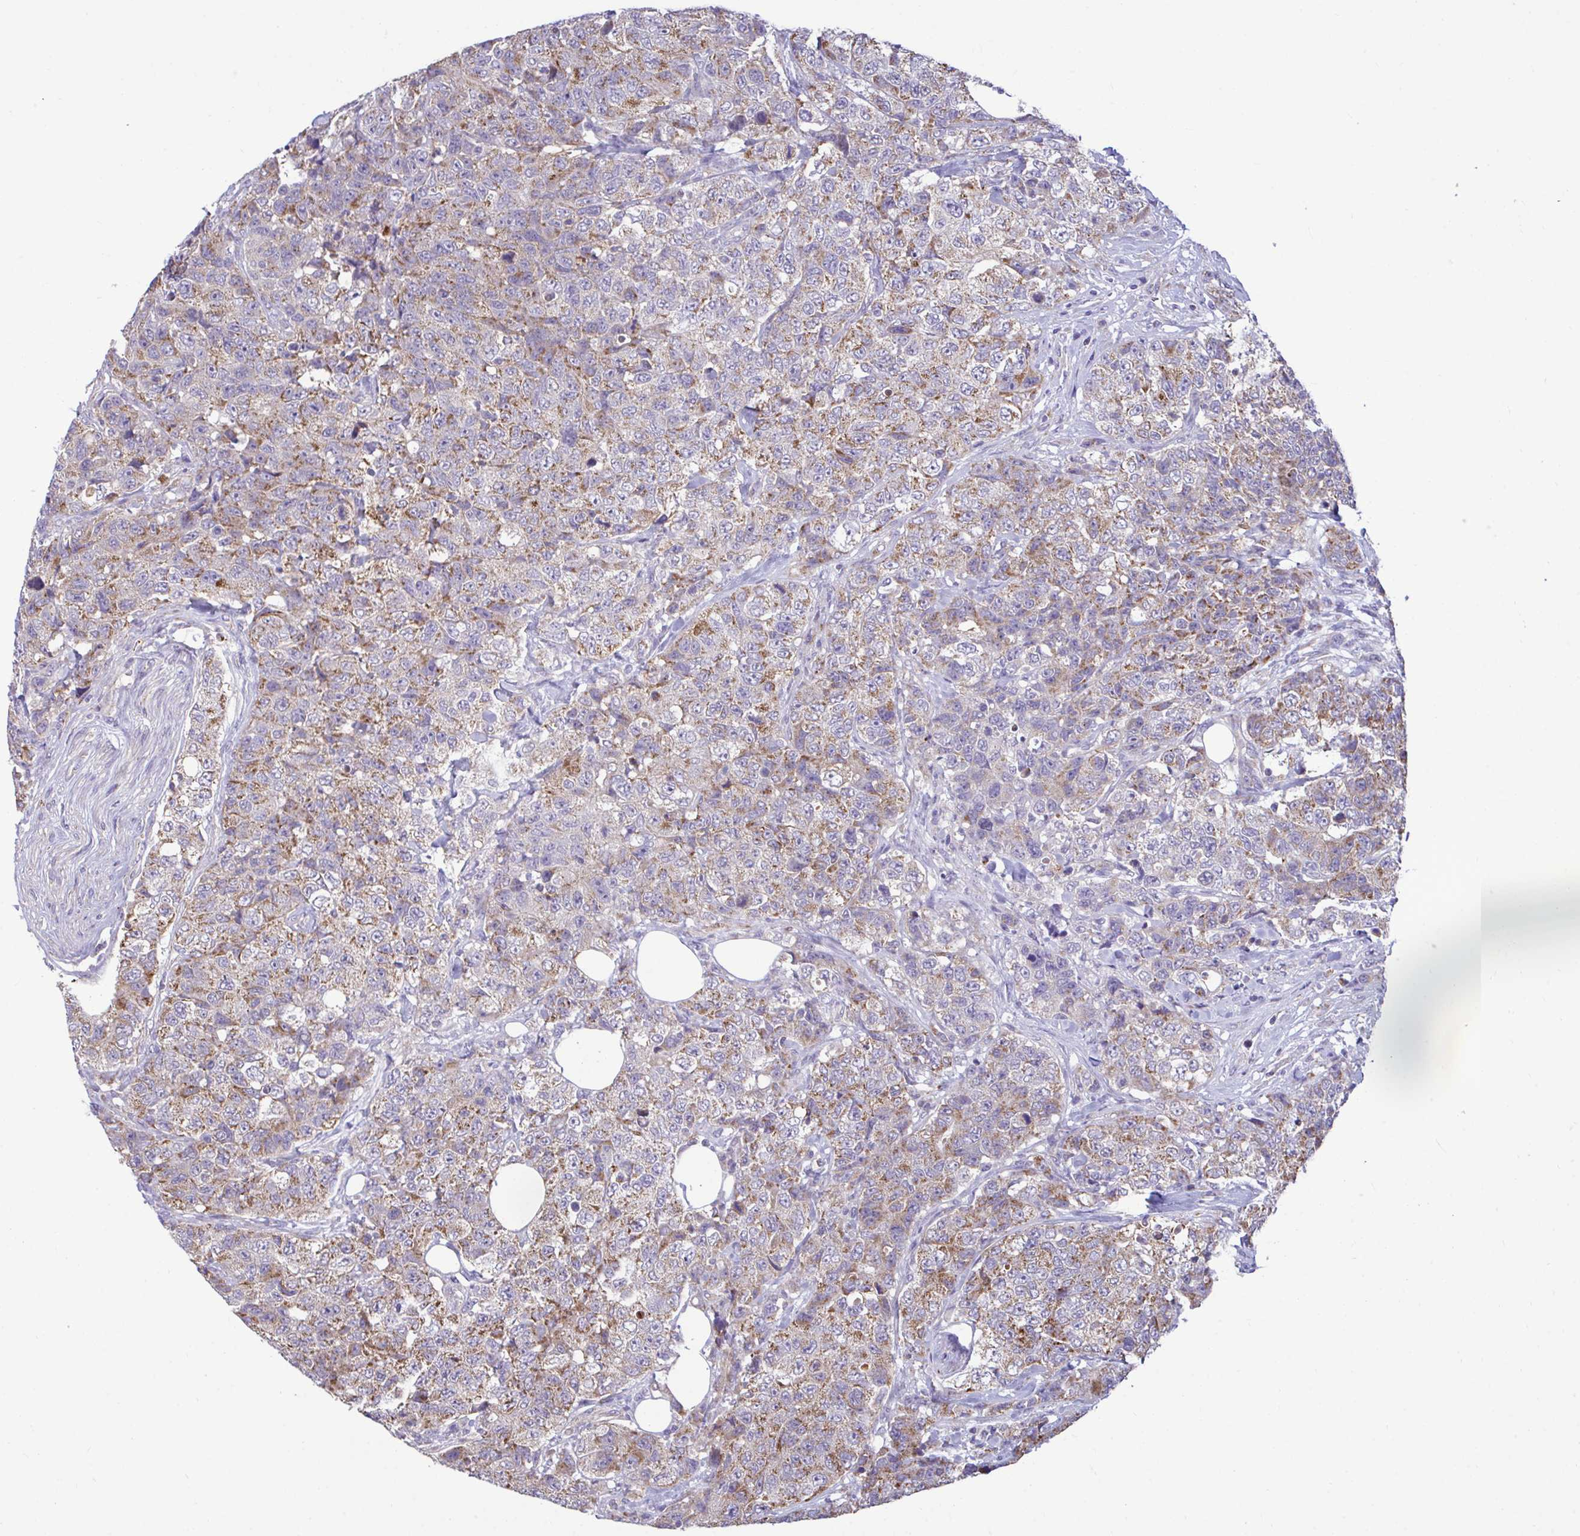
{"staining": {"intensity": "moderate", "quantity": ">75%", "location": "cytoplasmic/membranous"}, "tissue": "urothelial cancer", "cell_type": "Tumor cells", "image_type": "cancer", "snomed": [{"axis": "morphology", "description": "Urothelial carcinoma, High grade"}, {"axis": "topography", "description": "Urinary bladder"}], "caption": "IHC of human high-grade urothelial carcinoma demonstrates medium levels of moderate cytoplasmic/membranous staining in approximately >75% of tumor cells.", "gene": "SARS2", "patient": {"sex": "female", "age": 78}}